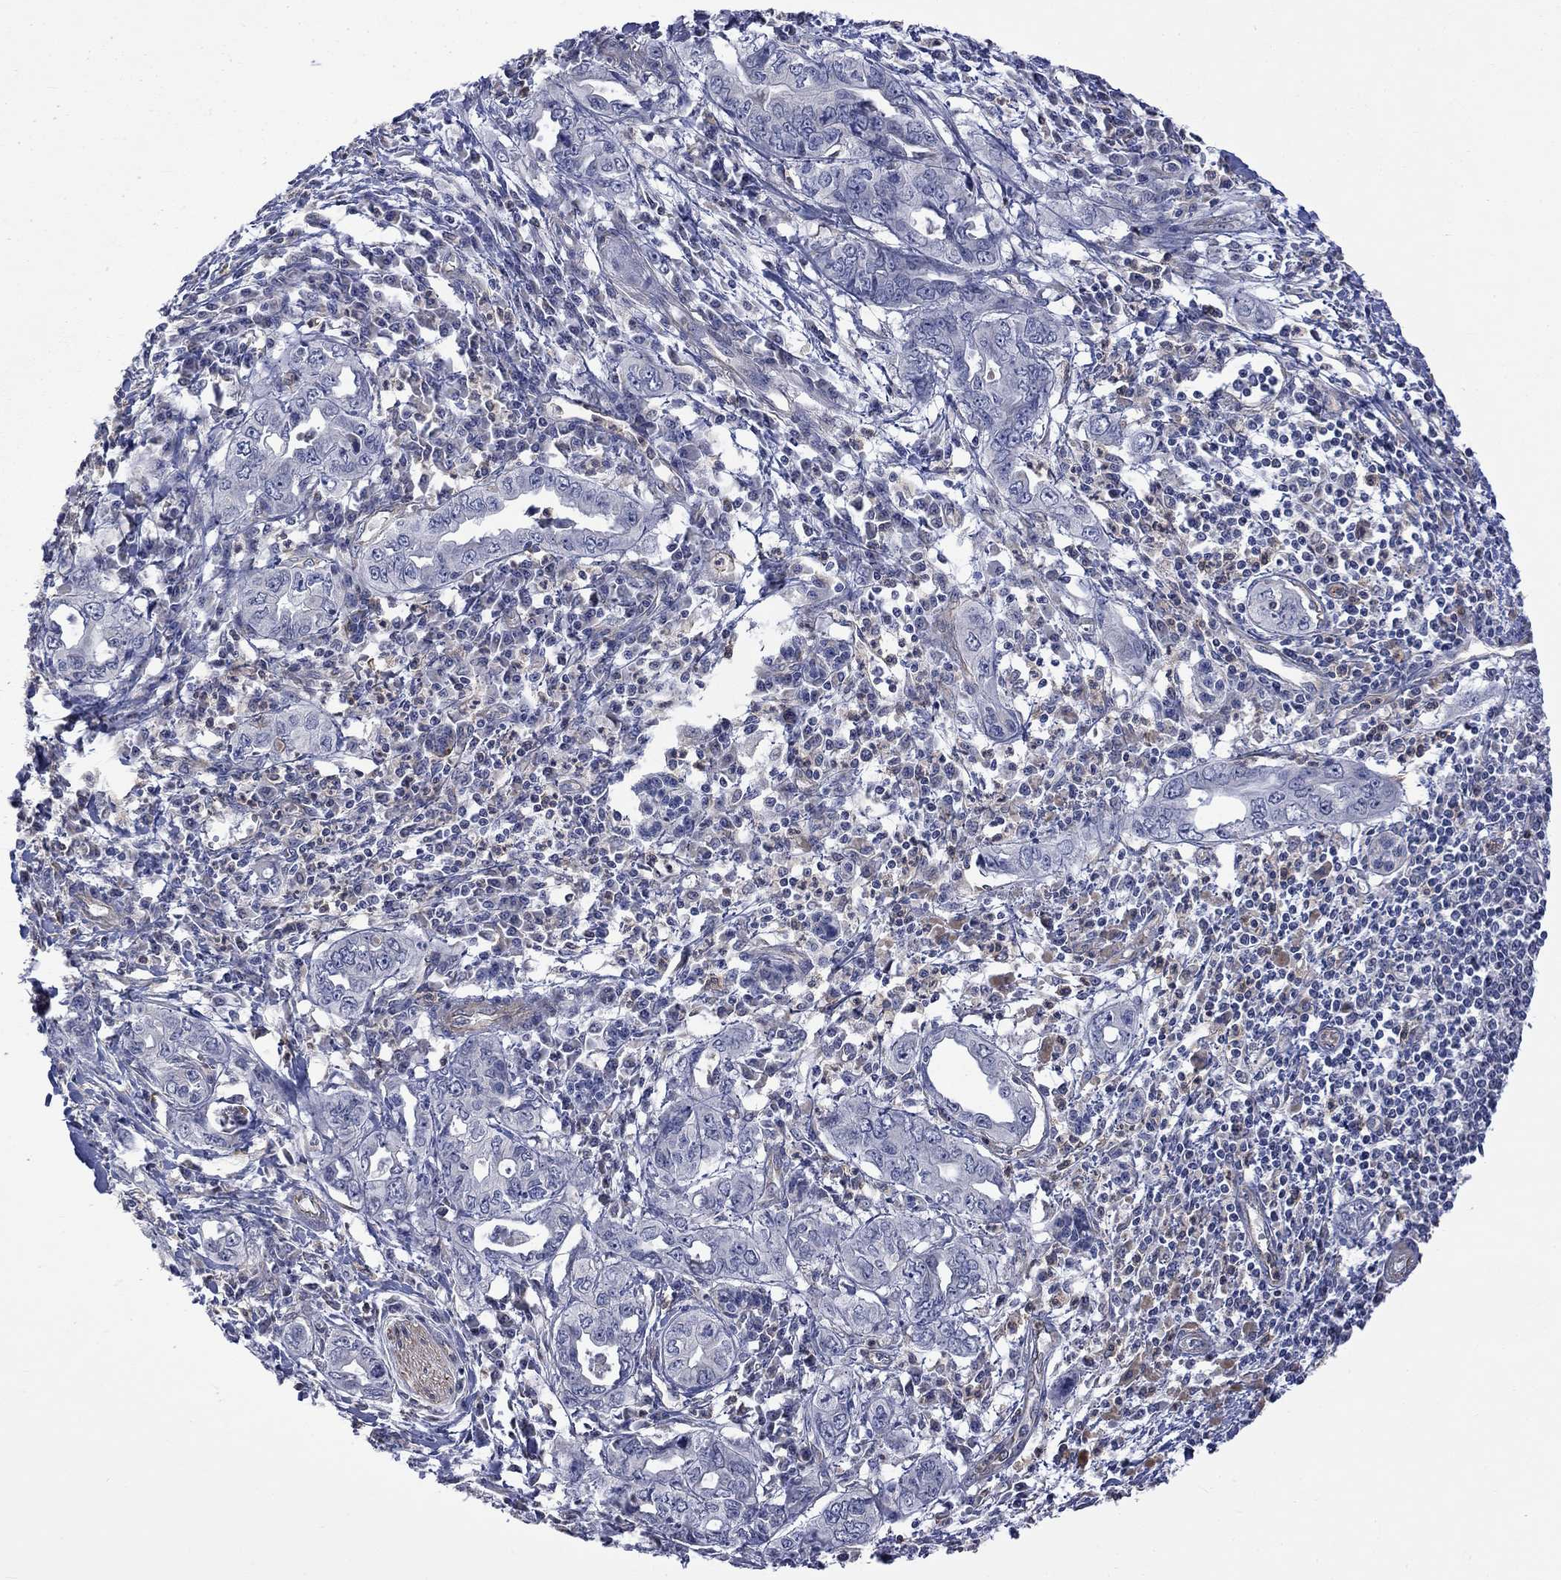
{"staining": {"intensity": "negative", "quantity": "none", "location": "none"}, "tissue": "pancreatic cancer", "cell_type": "Tumor cells", "image_type": "cancer", "snomed": [{"axis": "morphology", "description": "Adenocarcinoma, NOS"}, {"axis": "topography", "description": "Pancreas"}], "caption": "The photomicrograph demonstrates no significant staining in tumor cells of adenocarcinoma (pancreatic).", "gene": "CAMKK2", "patient": {"sex": "male", "age": 68}}